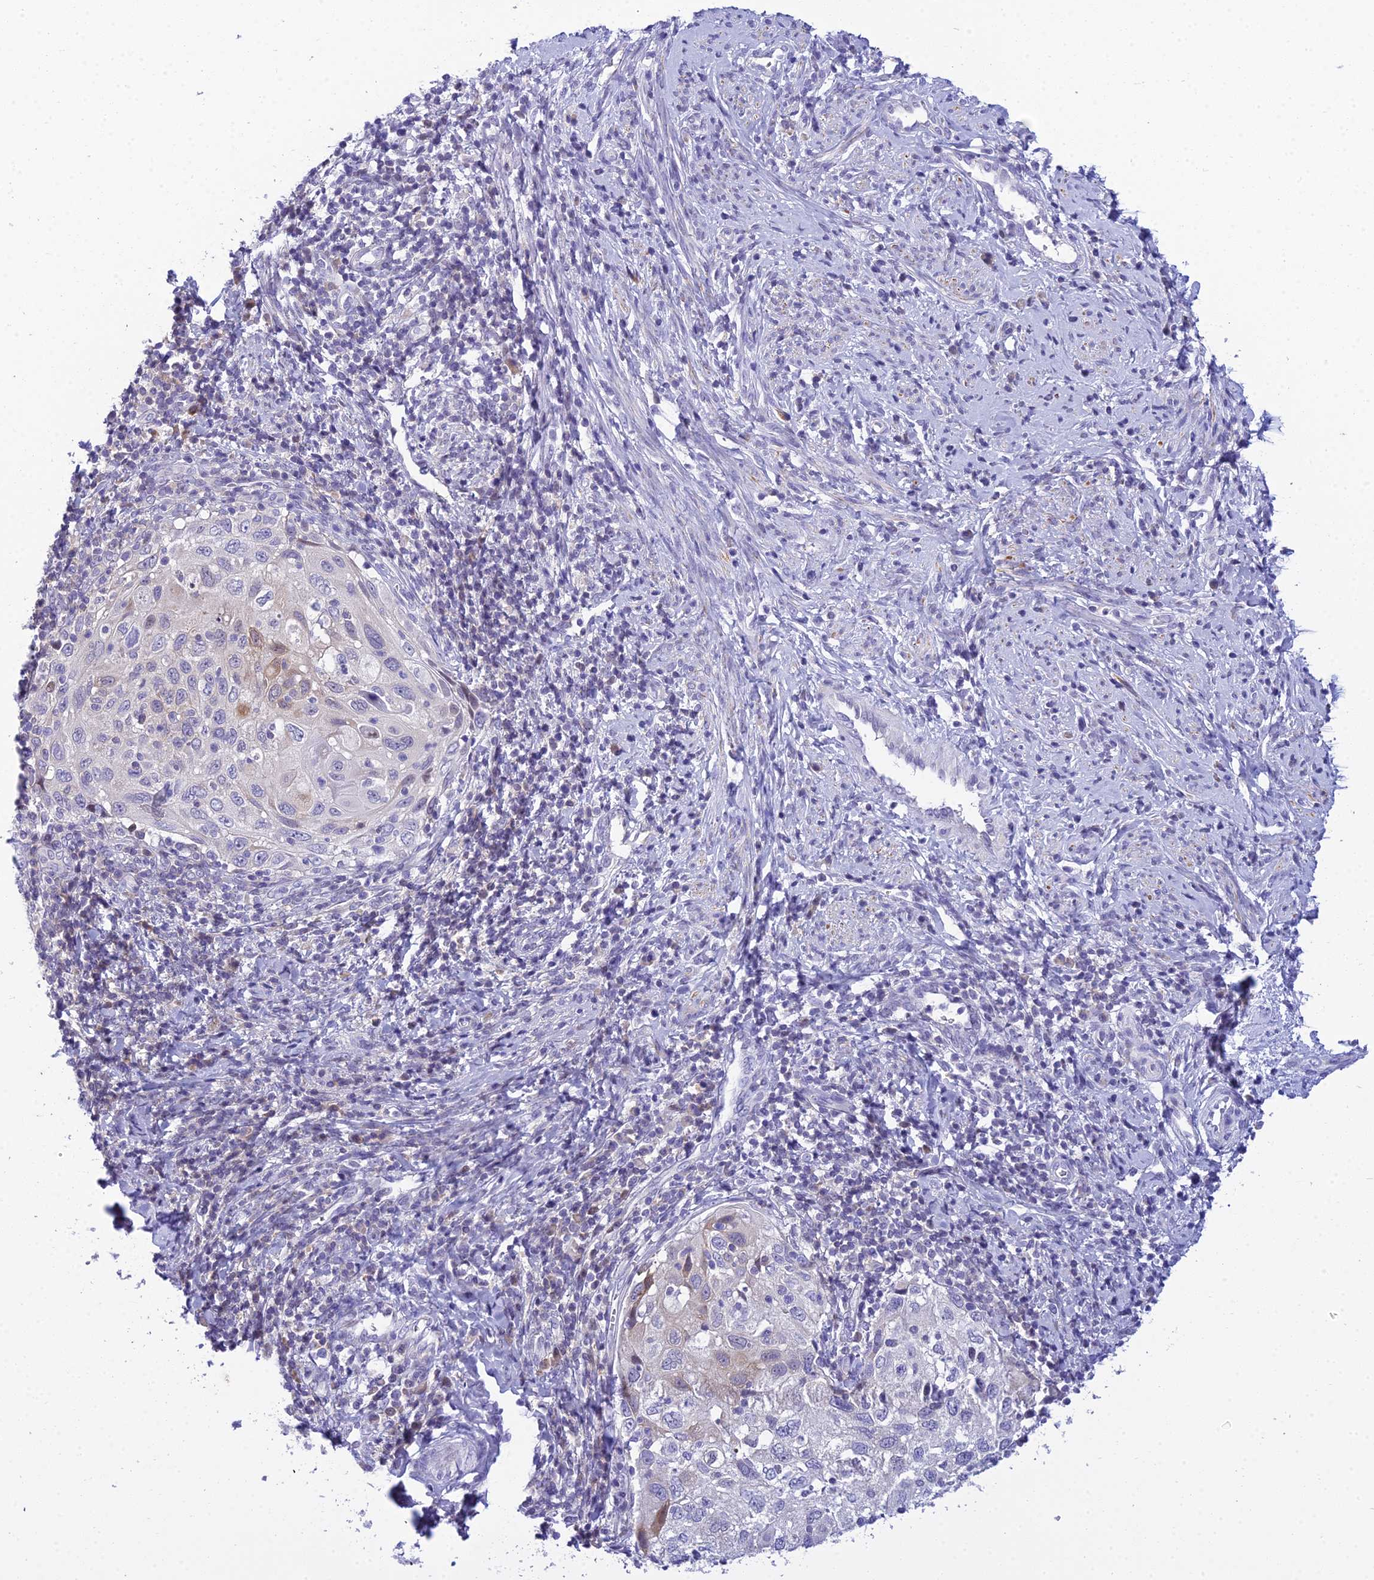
{"staining": {"intensity": "moderate", "quantity": "<25%", "location": "cytoplasmic/membranous"}, "tissue": "cervical cancer", "cell_type": "Tumor cells", "image_type": "cancer", "snomed": [{"axis": "morphology", "description": "Squamous cell carcinoma, NOS"}, {"axis": "topography", "description": "Cervix"}], "caption": "Protein expression analysis of human cervical cancer reveals moderate cytoplasmic/membranous expression in approximately <25% of tumor cells. The staining was performed using DAB to visualize the protein expression in brown, while the nuclei were stained in blue with hematoxylin (Magnification: 20x).", "gene": "ZMIZ1", "patient": {"sex": "female", "age": 70}}